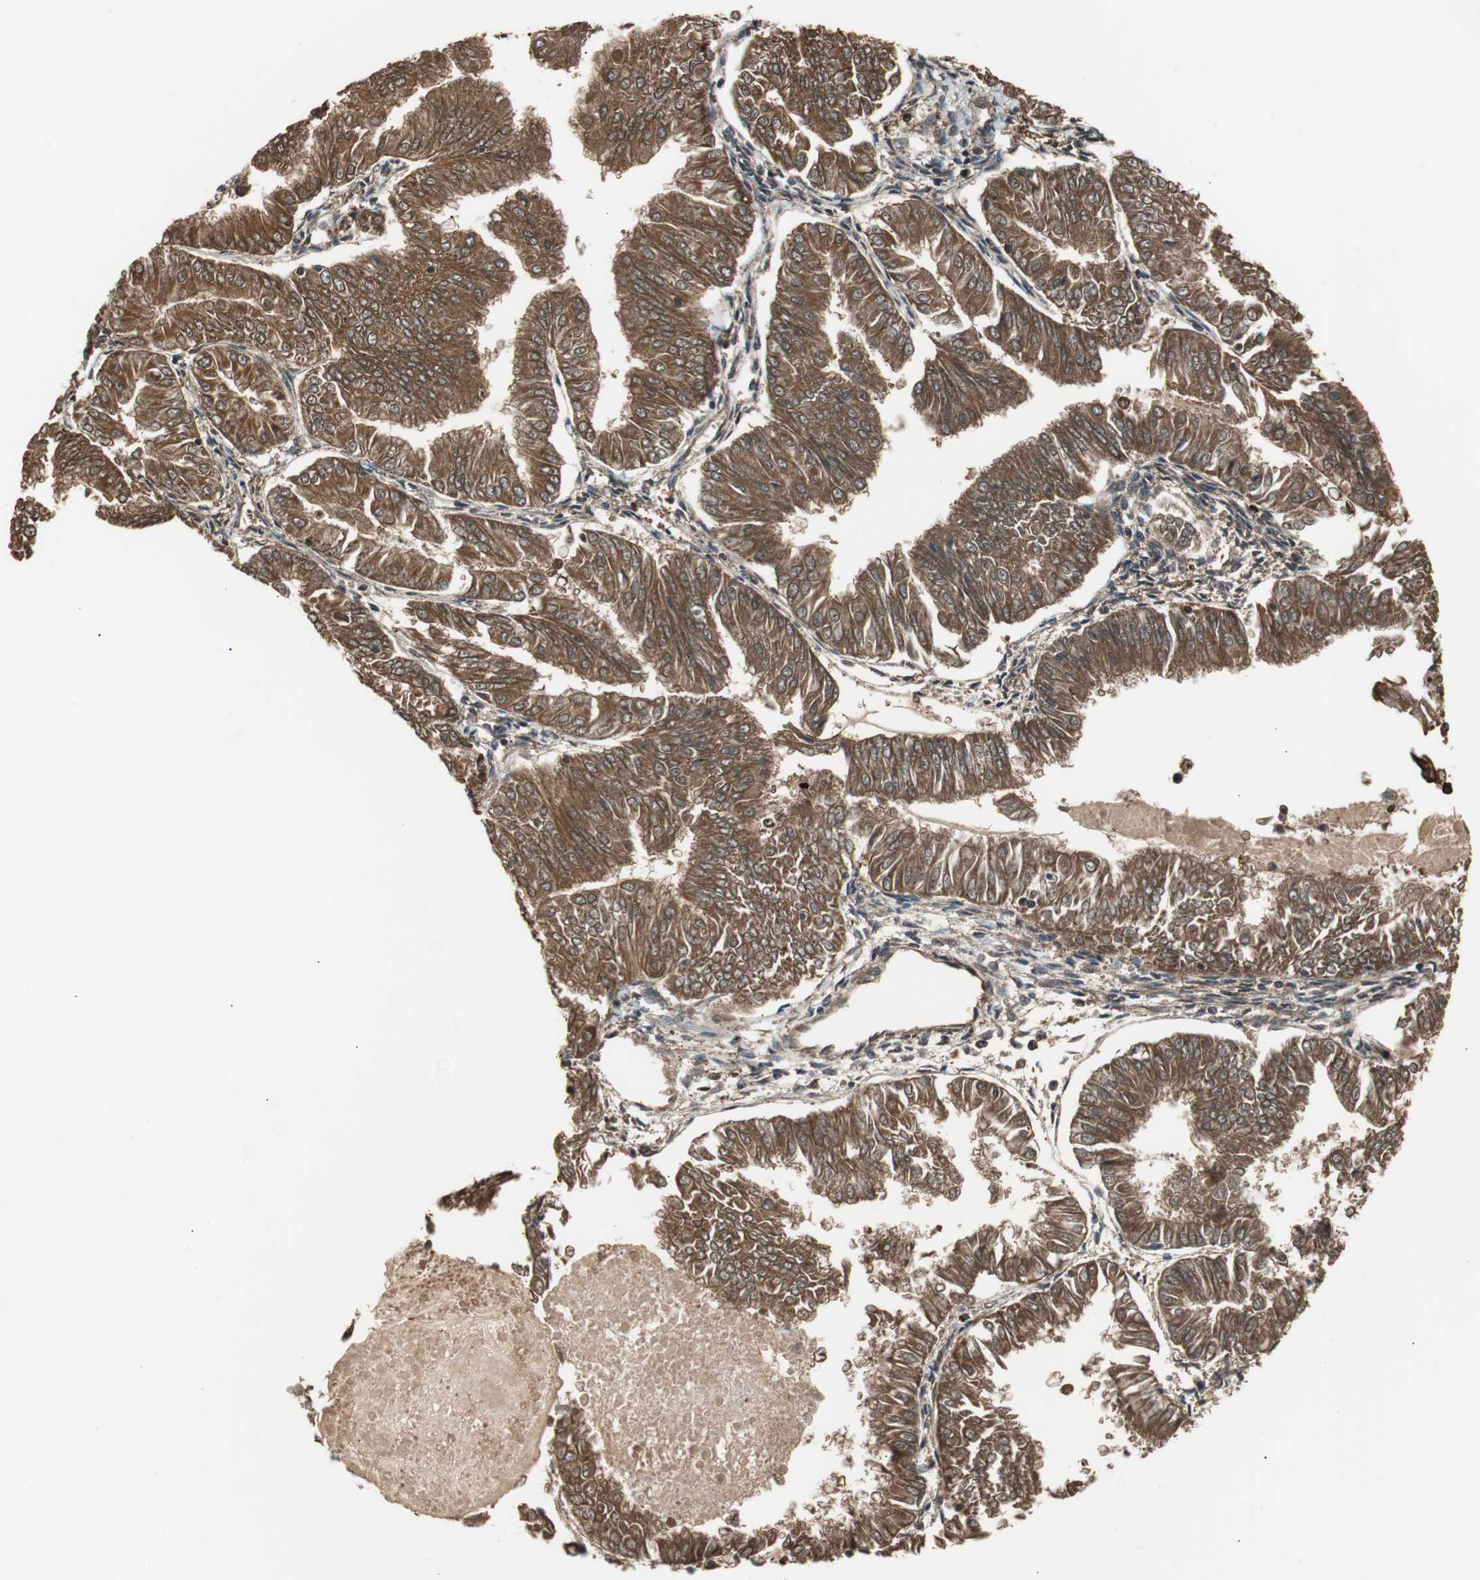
{"staining": {"intensity": "strong", "quantity": ">75%", "location": "cytoplasmic/membranous"}, "tissue": "endometrial cancer", "cell_type": "Tumor cells", "image_type": "cancer", "snomed": [{"axis": "morphology", "description": "Adenocarcinoma, NOS"}, {"axis": "topography", "description": "Endometrium"}], "caption": "Human endometrial adenocarcinoma stained with a protein marker shows strong staining in tumor cells.", "gene": "CAPNS1", "patient": {"sex": "female", "age": 53}}